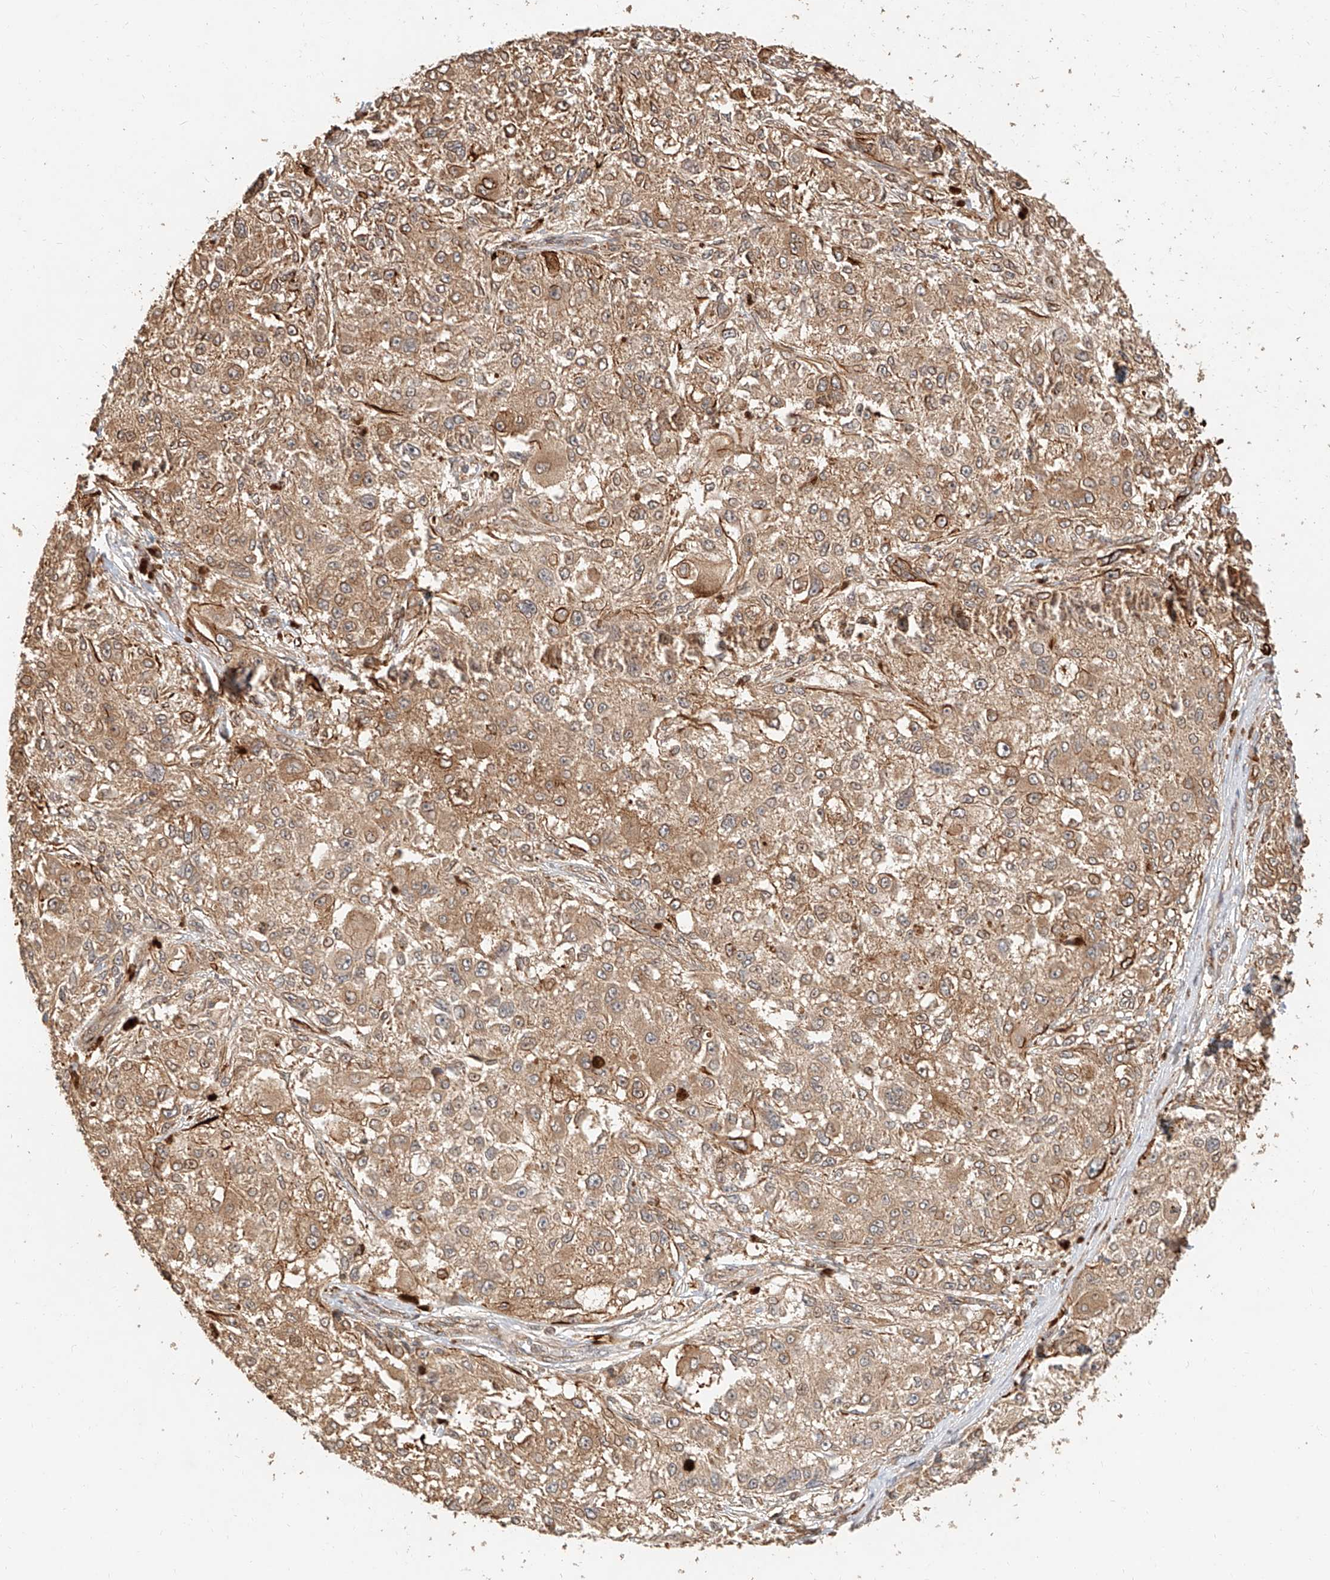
{"staining": {"intensity": "moderate", "quantity": ">75%", "location": "cytoplasmic/membranous"}, "tissue": "melanoma", "cell_type": "Tumor cells", "image_type": "cancer", "snomed": [{"axis": "morphology", "description": "Necrosis, NOS"}, {"axis": "morphology", "description": "Malignant melanoma, NOS"}, {"axis": "topography", "description": "Skin"}], "caption": "Immunohistochemistry of malignant melanoma displays medium levels of moderate cytoplasmic/membranous expression in approximately >75% of tumor cells.", "gene": "NAP1L1", "patient": {"sex": "female", "age": 87}}